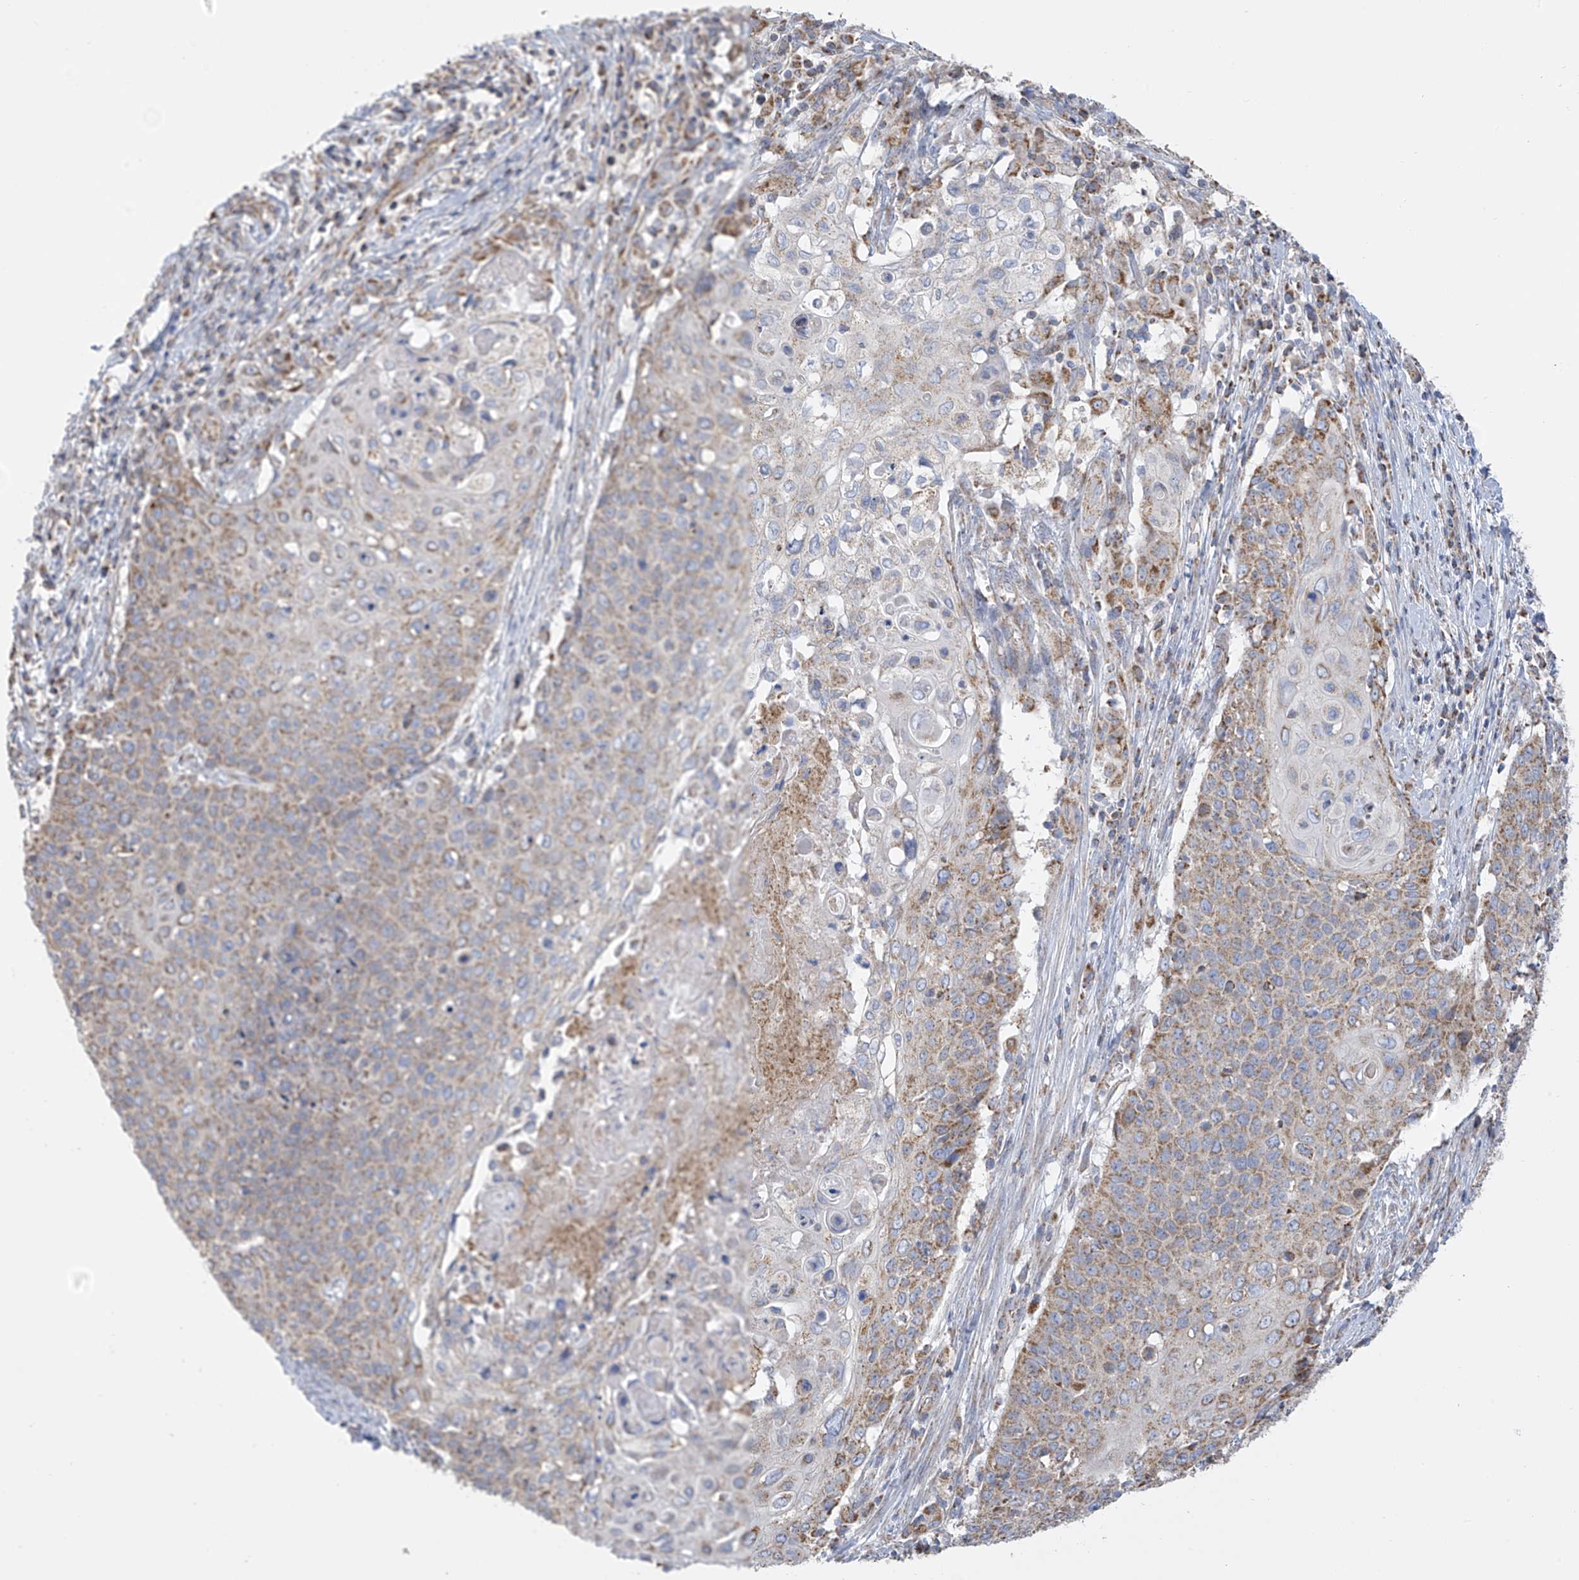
{"staining": {"intensity": "moderate", "quantity": "25%-75%", "location": "cytoplasmic/membranous"}, "tissue": "cervical cancer", "cell_type": "Tumor cells", "image_type": "cancer", "snomed": [{"axis": "morphology", "description": "Squamous cell carcinoma, NOS"}, {"axis": "topography", "description": "Cervix"}], "caption": "This is an image of IHC staining of cervical cancer (squamous cell carcinoma), which shows moderate staining in the cytoplasmic/membranous of tumor cells.", "gene": "PNPT1", "patient": {"sex": "female", "age": 39}}